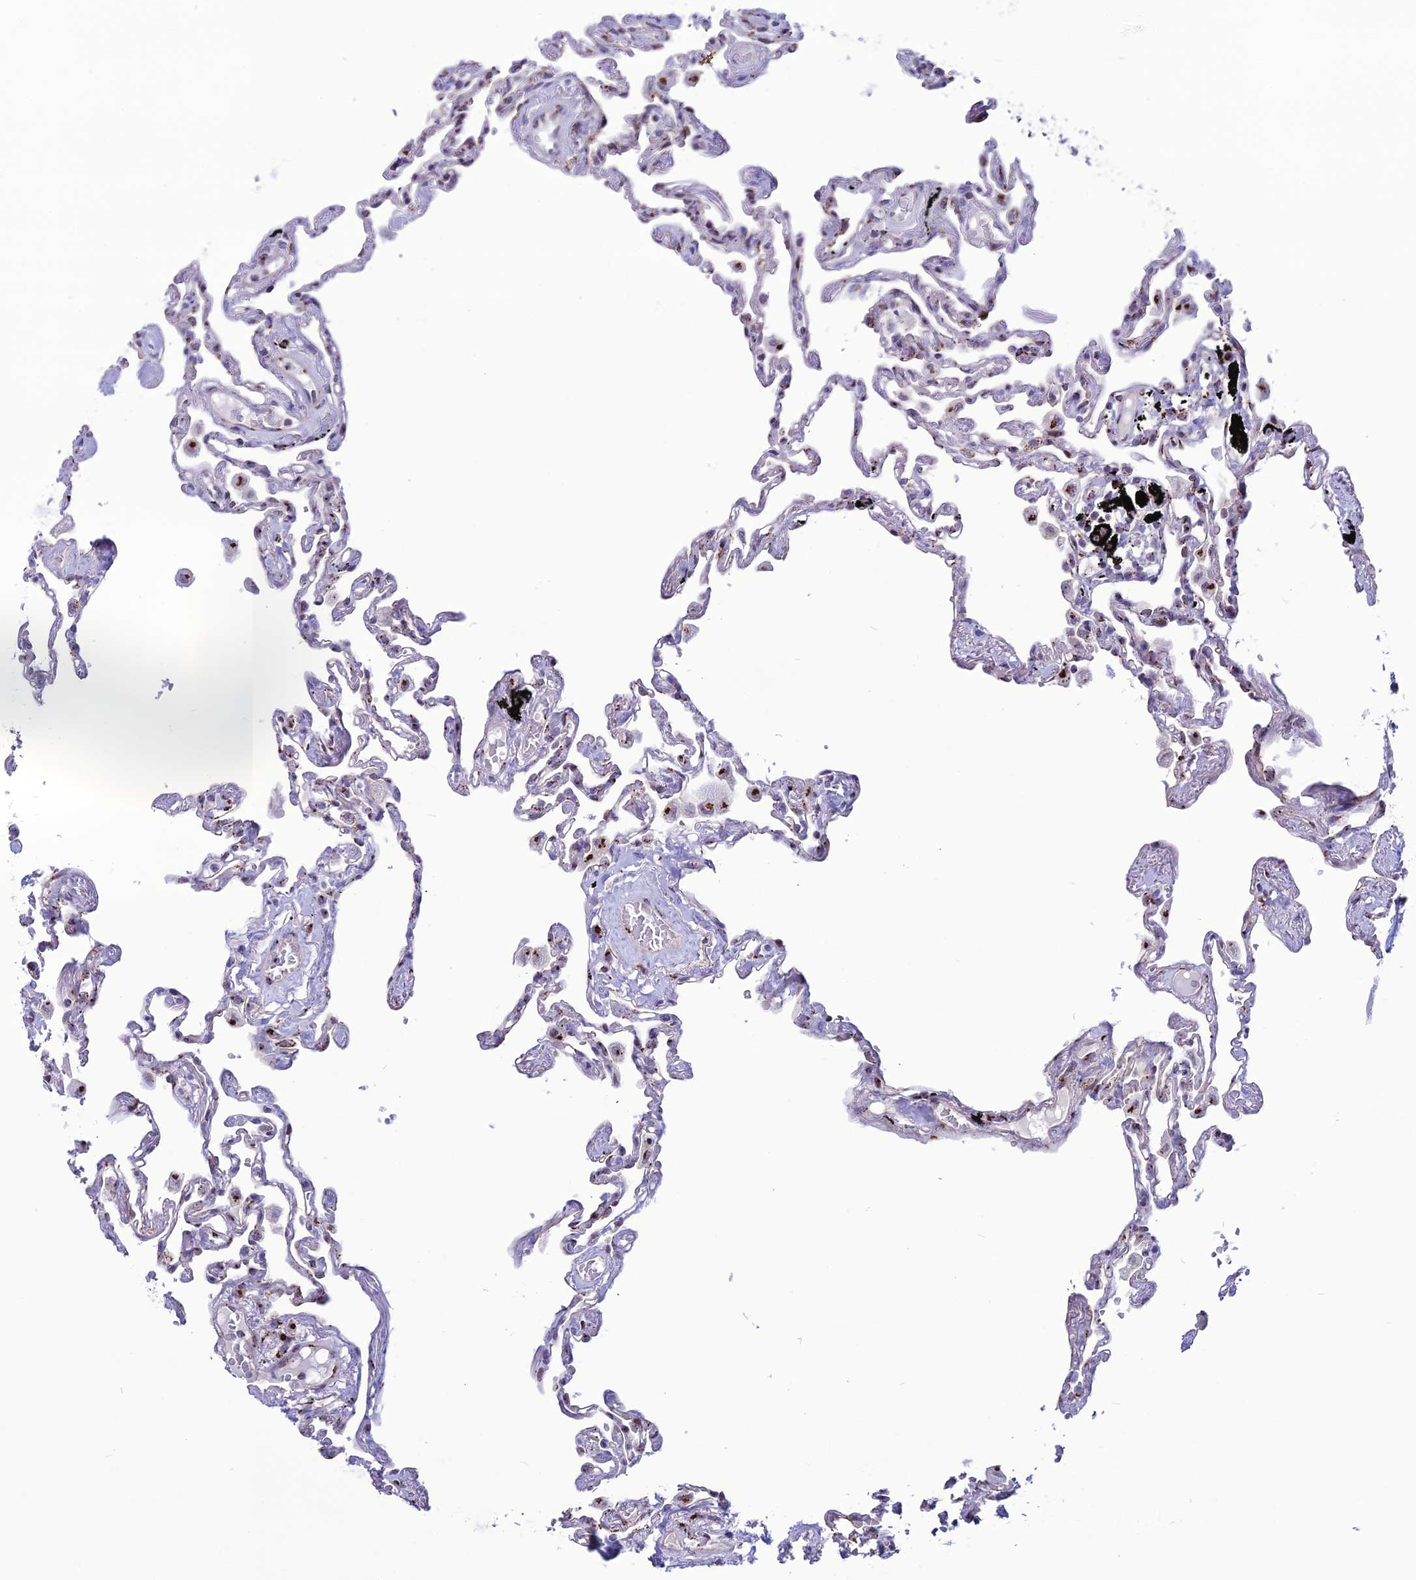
{"staining": {"intensity": "moderate", "quantity": "<25%", "location": "cytoplasmic/membranous"}, "tissue": "lung", "cell_type": "Alveolar cells", "image_type": "normal", "snomed": [{"axis": "morphology", "description": "Normal tissue, NOS"}, {"axis": "topography", "description": "Lung"}], "caption": "Protein positivity by immunohistochemistry exhibits moderate cytoplasmic/membranous staining in approximately <25% of alveolar cells in benign lung.", "gene": "PLEKHA4", "patient": {"sex": "female", "age": 67}}